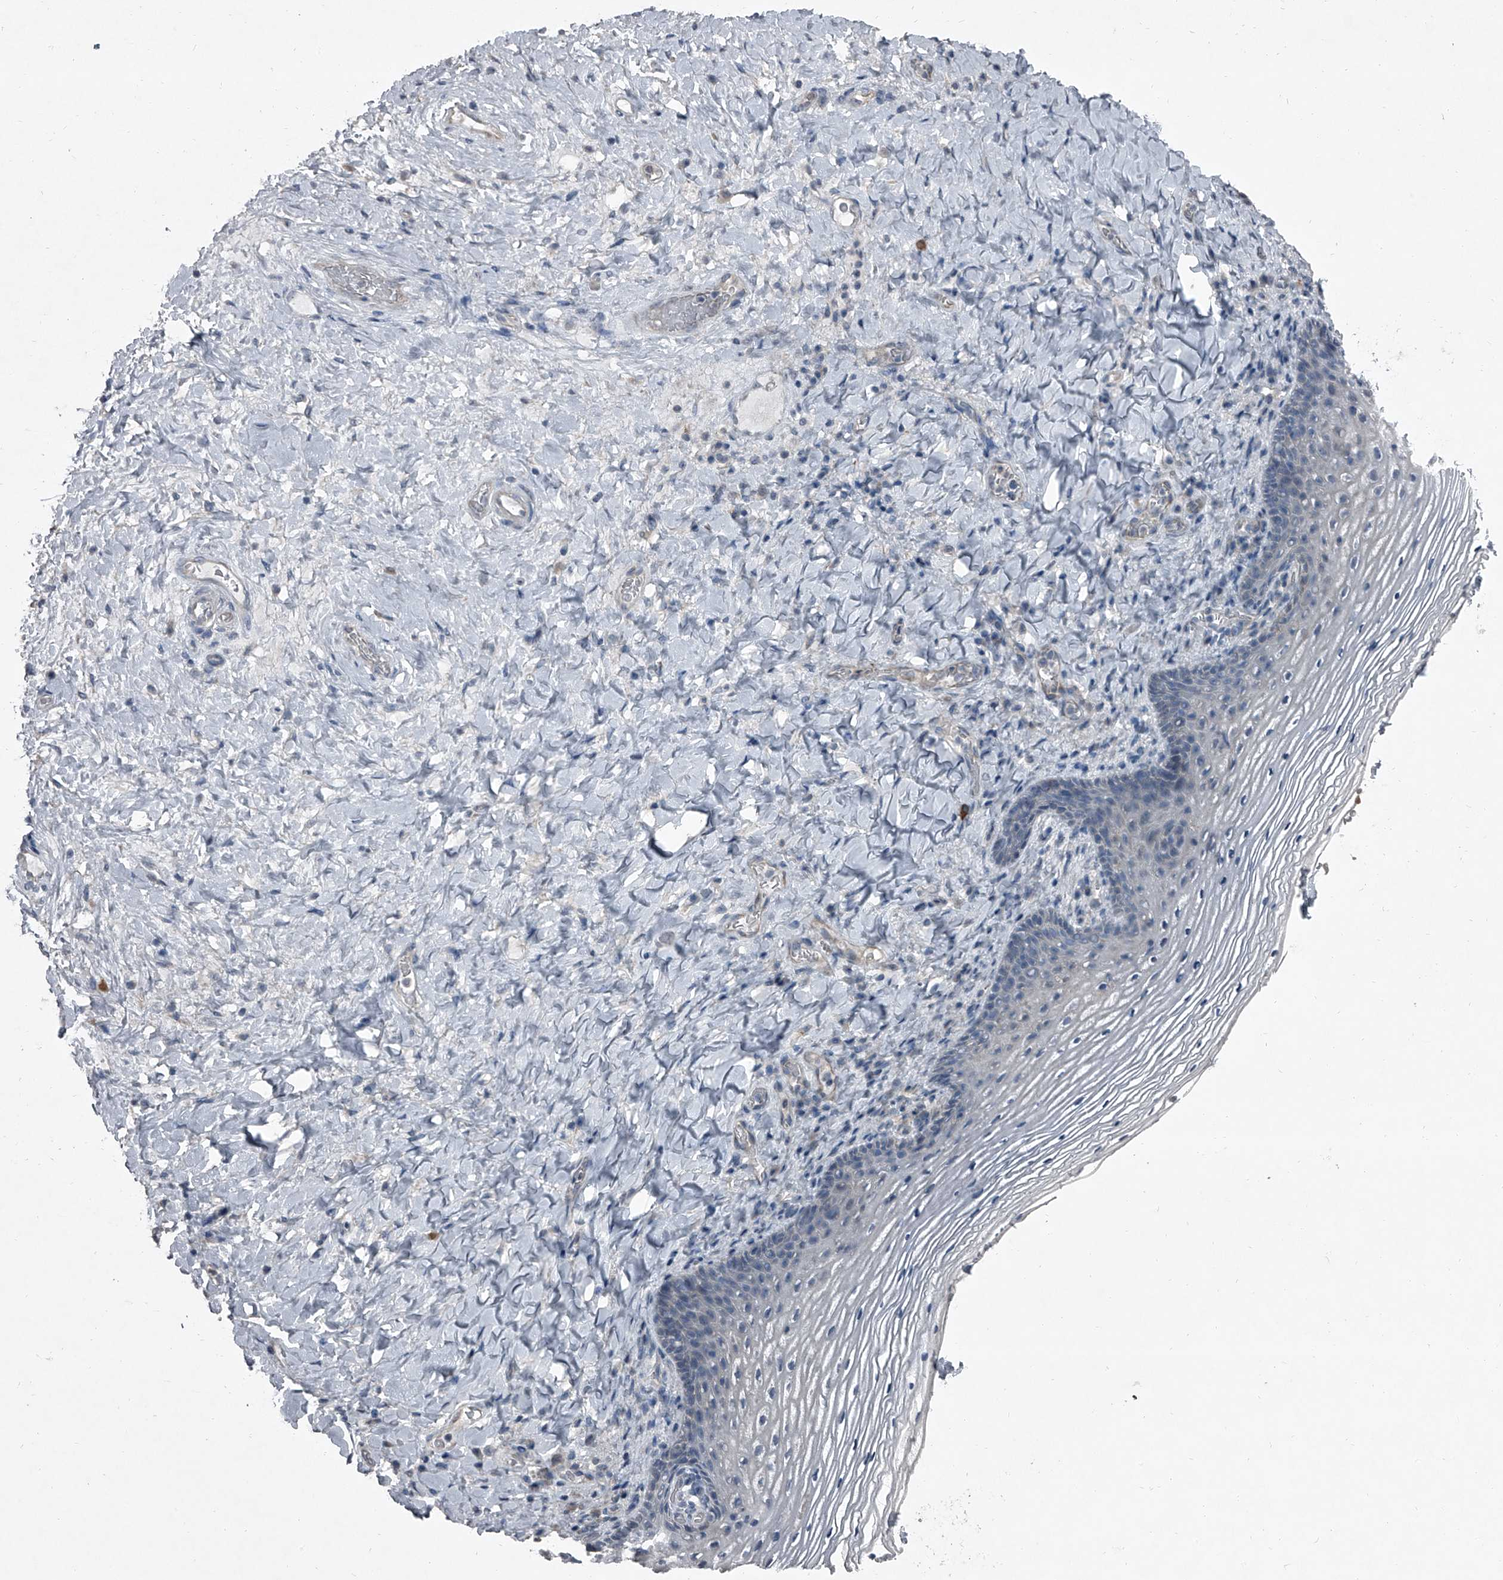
{"staining": {"intensity": "negative", "quantity": "none", "location": "none"}, "tissue": "vagina", "cell_type": "Squamous epithelial cells", "image_type": "normal", "snomed": [{"axis": "morphology", "description": "Normal tissue, NOS"}, {"axis": "topography", "description": "Vagina"}], "caption": "IHC image of unremarkable human vagina stained for a protein (brown), which demonstrates no positivity in squamous epithelial cells. The staining is performed using DAB brown chromogen with nuclei counter-stained in using hematoxylin.", "gene": "HEPHL1", "patient": {"sex": "female", "age": 60}}